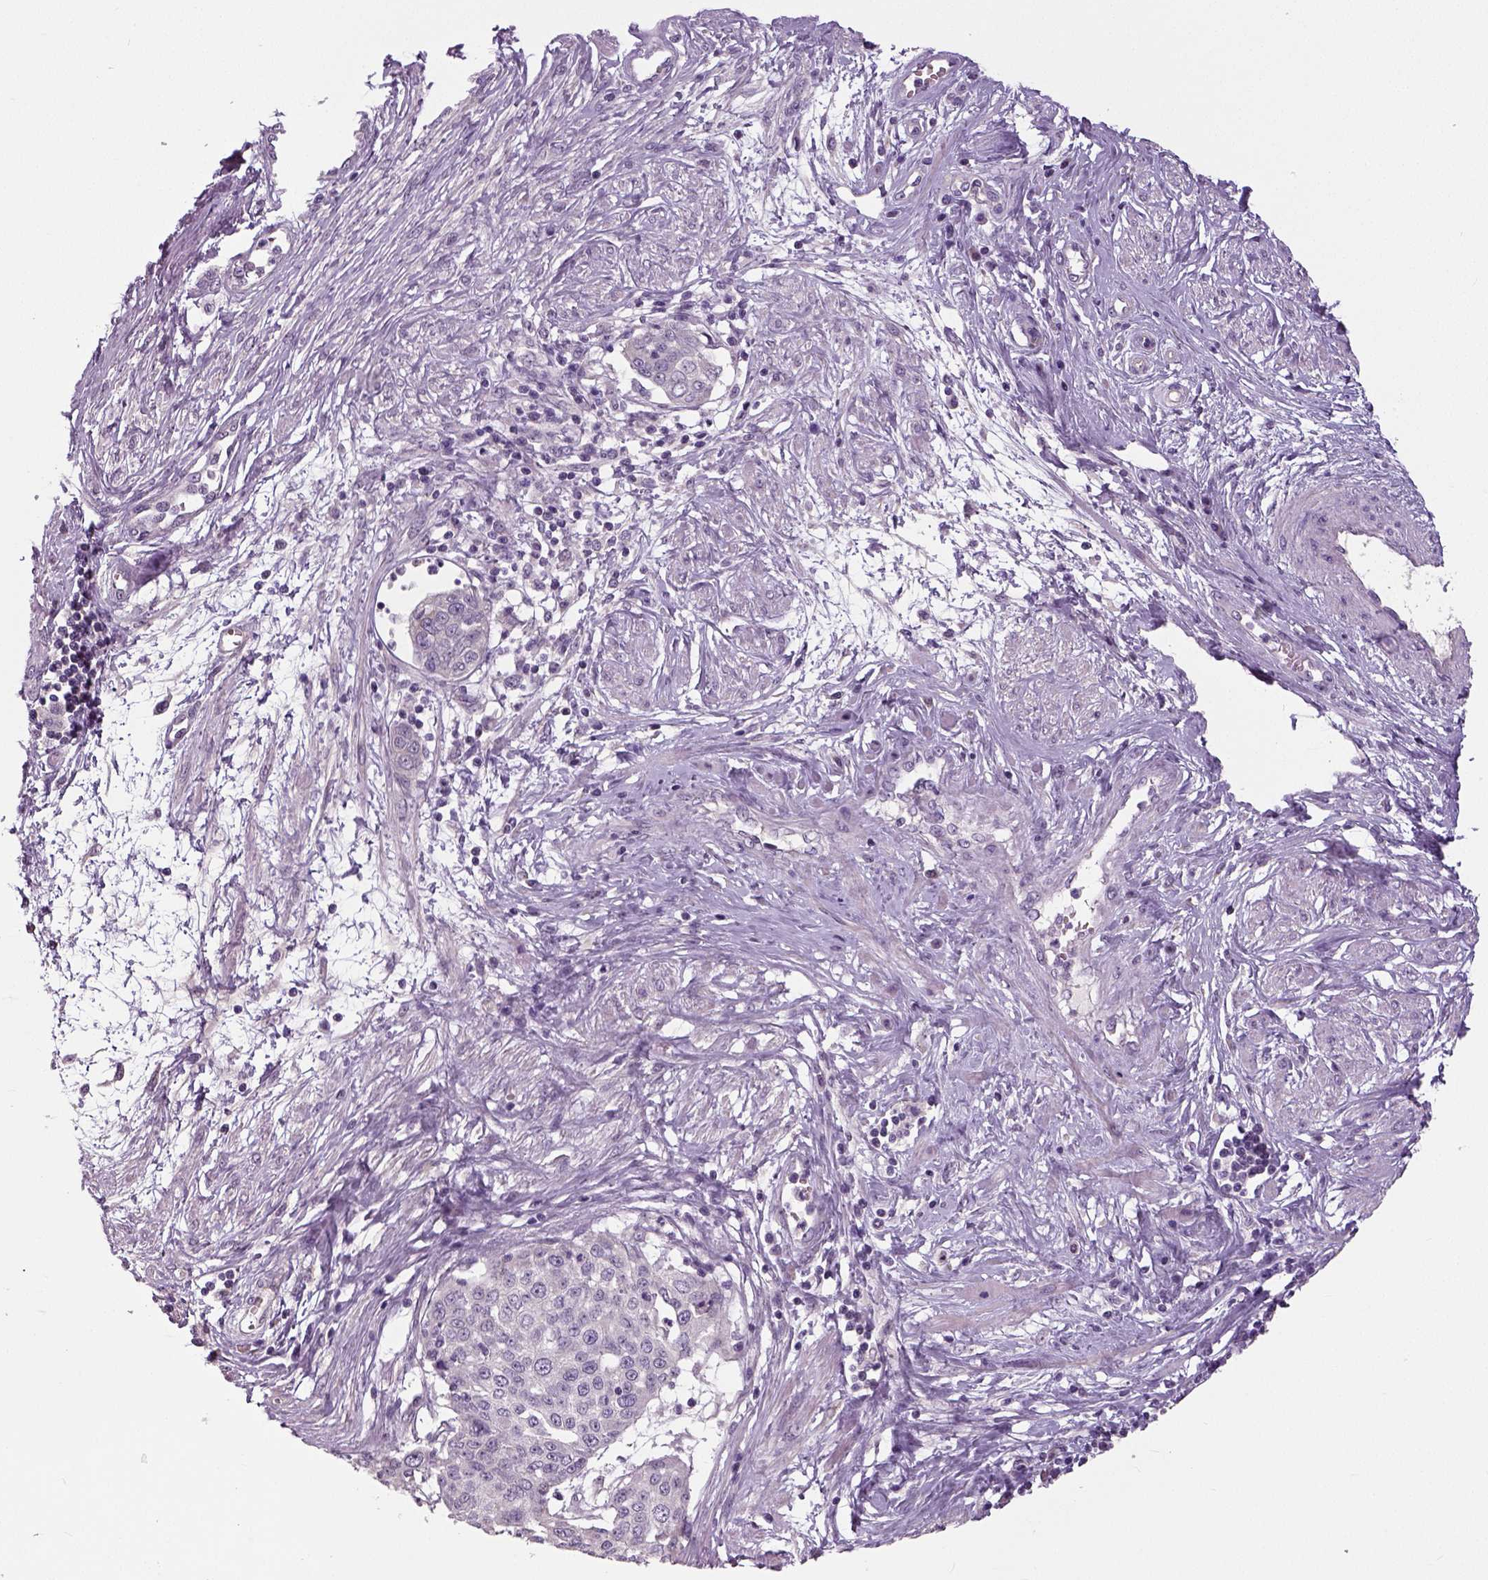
{"staining": {"intensity": "negative", "quantity": "none", "location": "none"}, "tissue": "cervical cancer", "cell_type": "Tumor cells", "image_type": "cancer", "snomed": [{"axis": "morphology", "description": "Squamous cell carcinoma, NOS"}, {"axis": "topography", "description": "Cervix"}], "caption": "Immunohistochemical staining of human squamous cell carcinoma (cervical) exhibits no significant positivity in tumor cells. (DAB (3,3'-diaminobenzidine) immunohistochemistry visualized using brightfield microscopy, high magnification).", "gene": "NECAB1", "patient": {"sex": "female", "age": 34}}